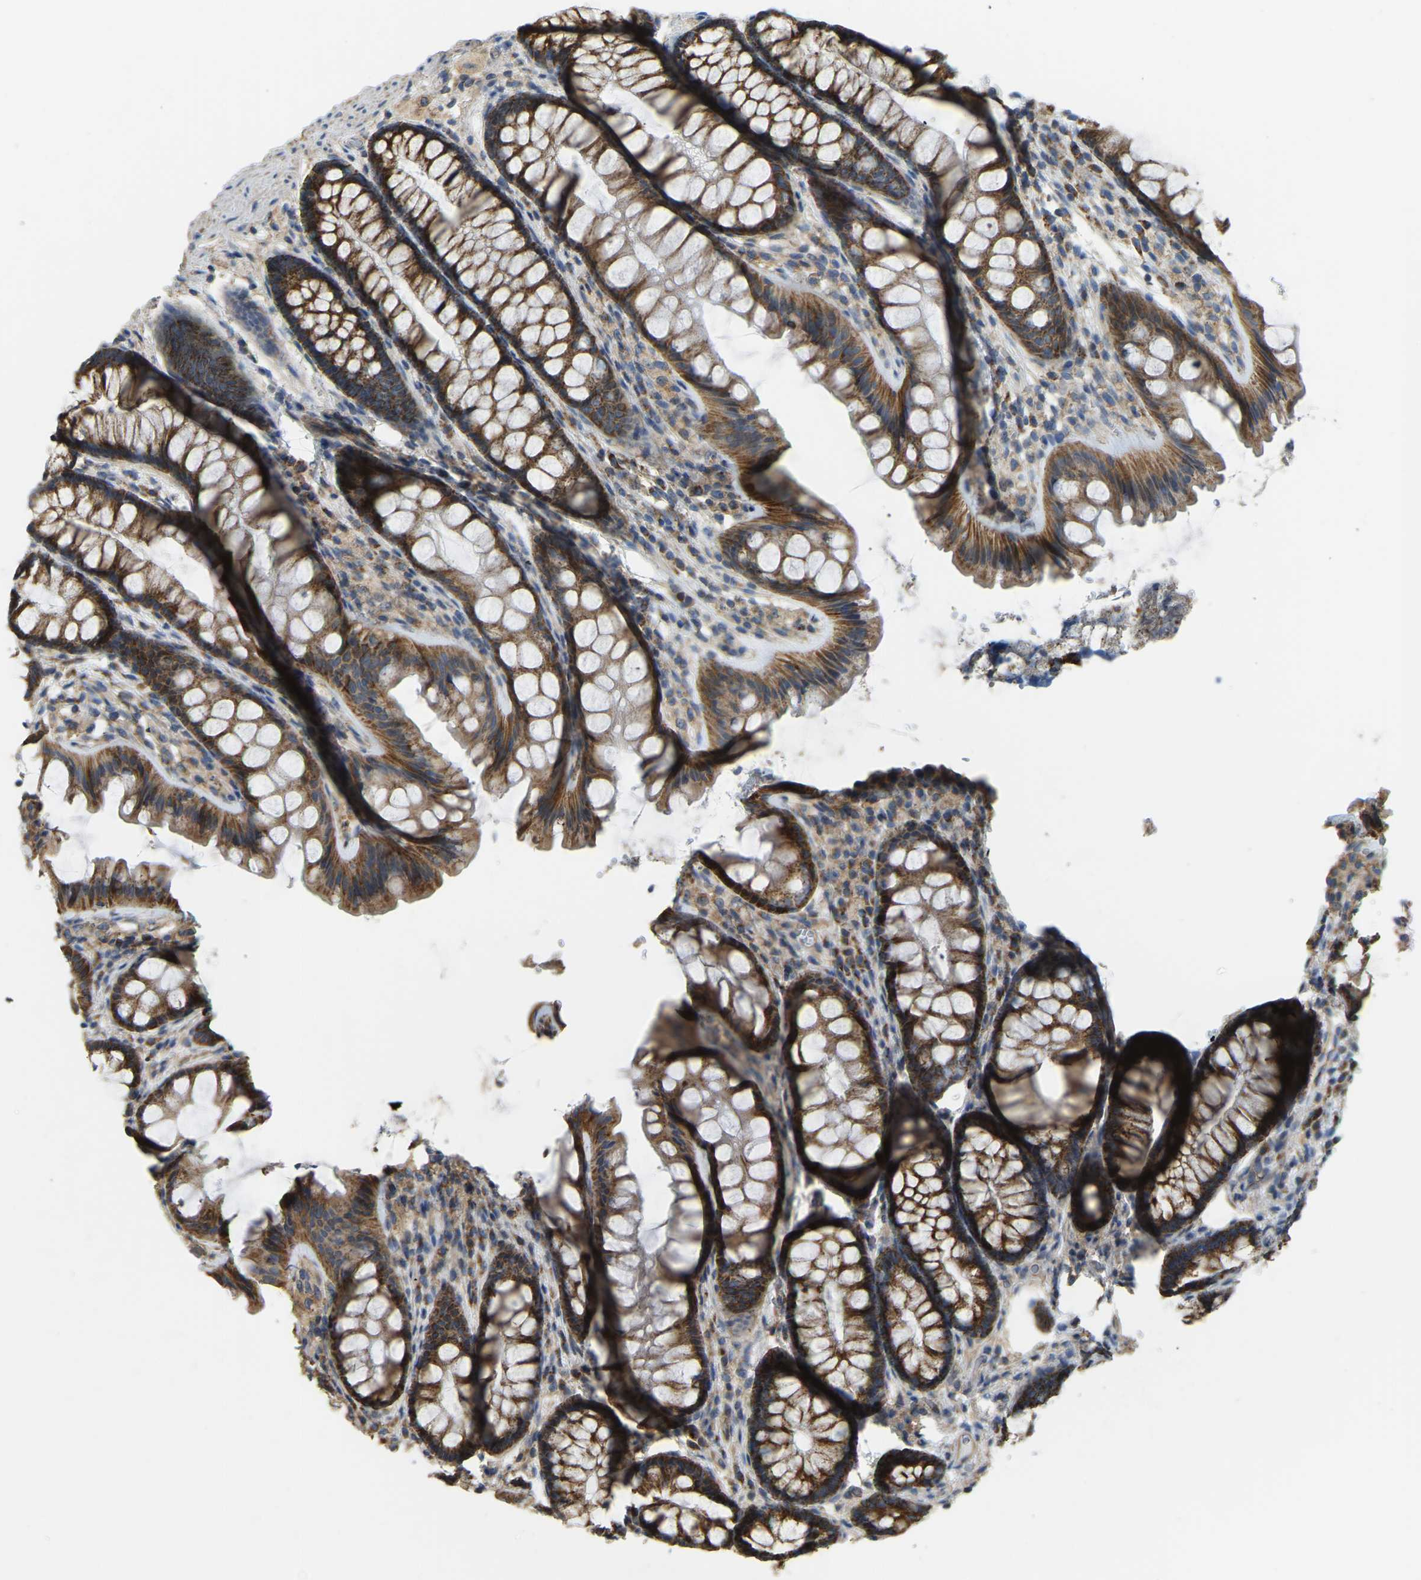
{"staining": {"intensity": "moderate", "quantity": "25%-75%", "location": "cytoplasmic/membranous"}, "tissue": "colon", "cell_type": "Endothelial cells", "image_type": "normal", "snomed": [{"axis": "morphology", "description": "Normal tissue, NOS"}, {"axis": "topography", "description": "Colon"}], "caption": "The histopathology image displays immunohistochemical staining of benign colon. There is moderate cytoplasmic/membranous staining is present in about 25%-75% of endothelial cells. (Stains: DAB in brown, nuclei in blue, Microscopy: brightfield microscopy at high magnification).", "gene": "PSMD7", "patient": {"sex": "female", "age": 56}}